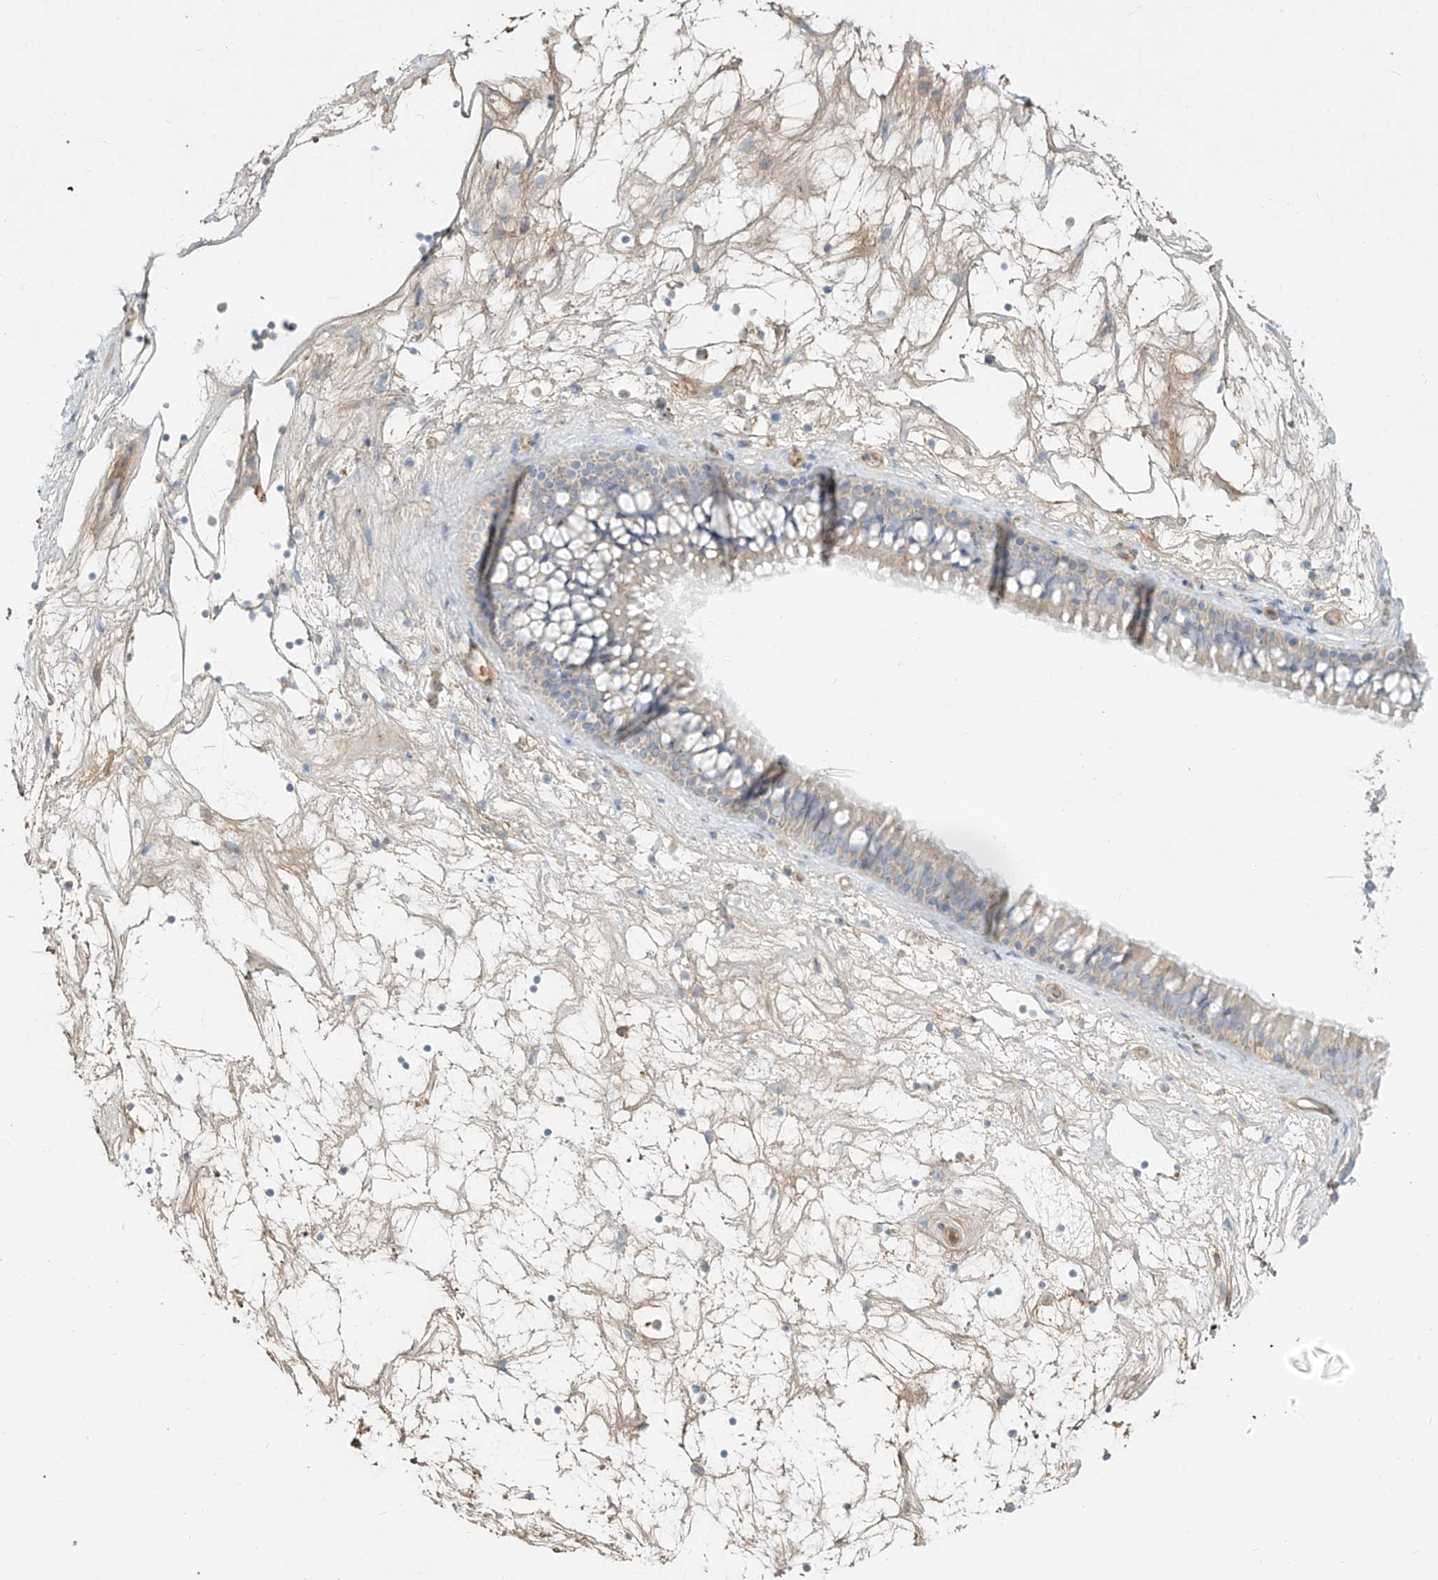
{"staining": {"intensity": "moderate", "quantity": "<25%", "location": "cytoplasmic/membranous"}, "tissue": "nasopharynx", "cell_type": "Respiratory epithelial cells", "image_type": "normal", "snomed": [{"axis": "morphology", "description": "Normal tissue, NOS"}, {"axis": "topography", "description": "Nasopharynx"}], "caption": "Immunohistochemical staining of normal nasopharynx demonstrates low levels of moderate cytoplasmic/membranous expression in about <25% of respiratory epithelial cells.", "gene": "OCSTAMP", "patient": {"sex": "male", "age": 64}}